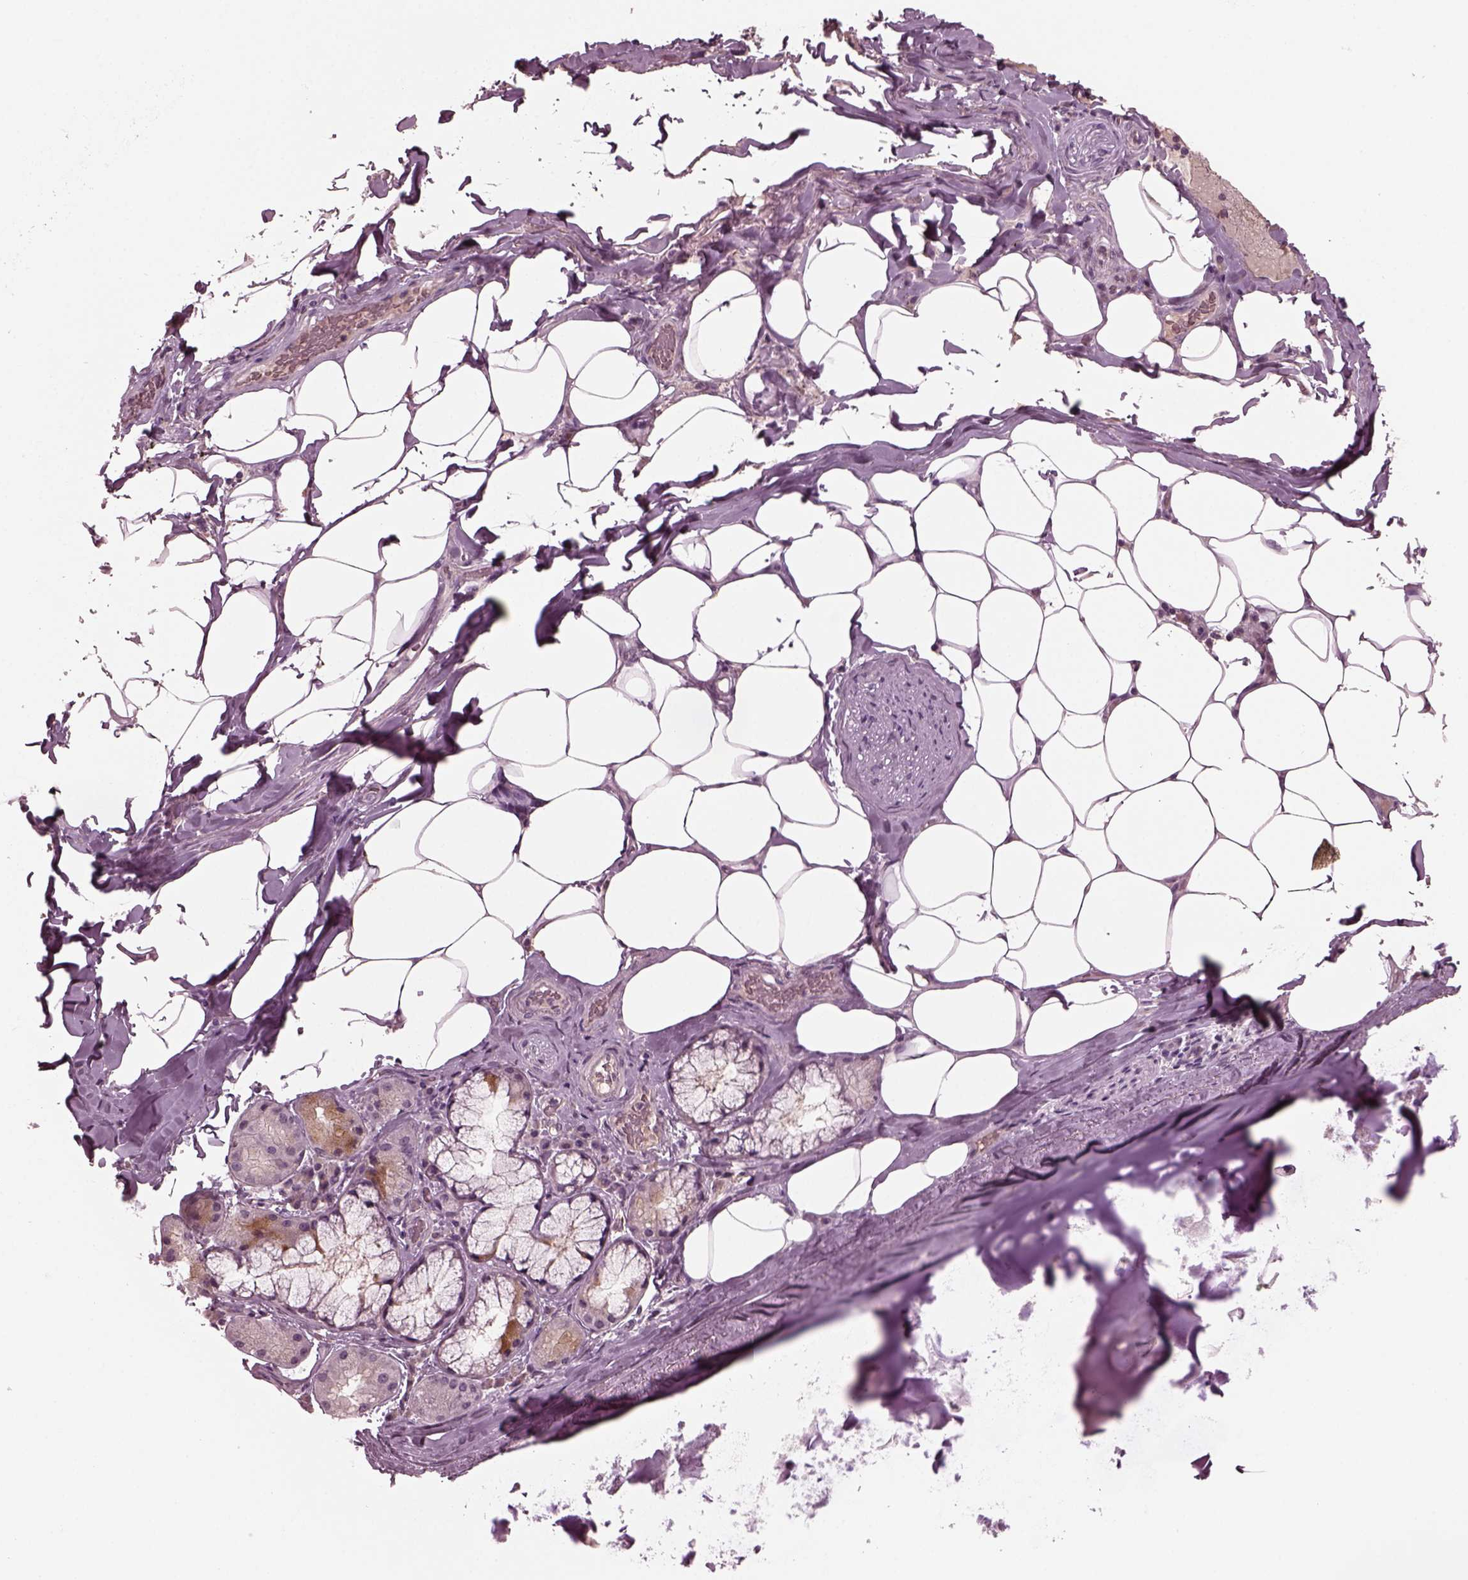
{"staining": {"intensity": "negative", "quantity": "none", "location": "none"}, "tissue": "adipose tissue", "cell_type": "Adipocytes", "image_type": "normal", "snomed": [{"axis": "morphology", "description": "Normal tissue, NOS"}, {"axis": "topography", "description": "Bronchus"}, {"axis": "topography", "description": "Lung"}], "caption": "Protein analysis of normal adipose tissue reveals no significant staining in adipocytes. (DAB immunohistochemistry (IHC) with hematoxylin counter stain).", "gene": "PORCN", "patient": {"sex": "female", "age": 57}}